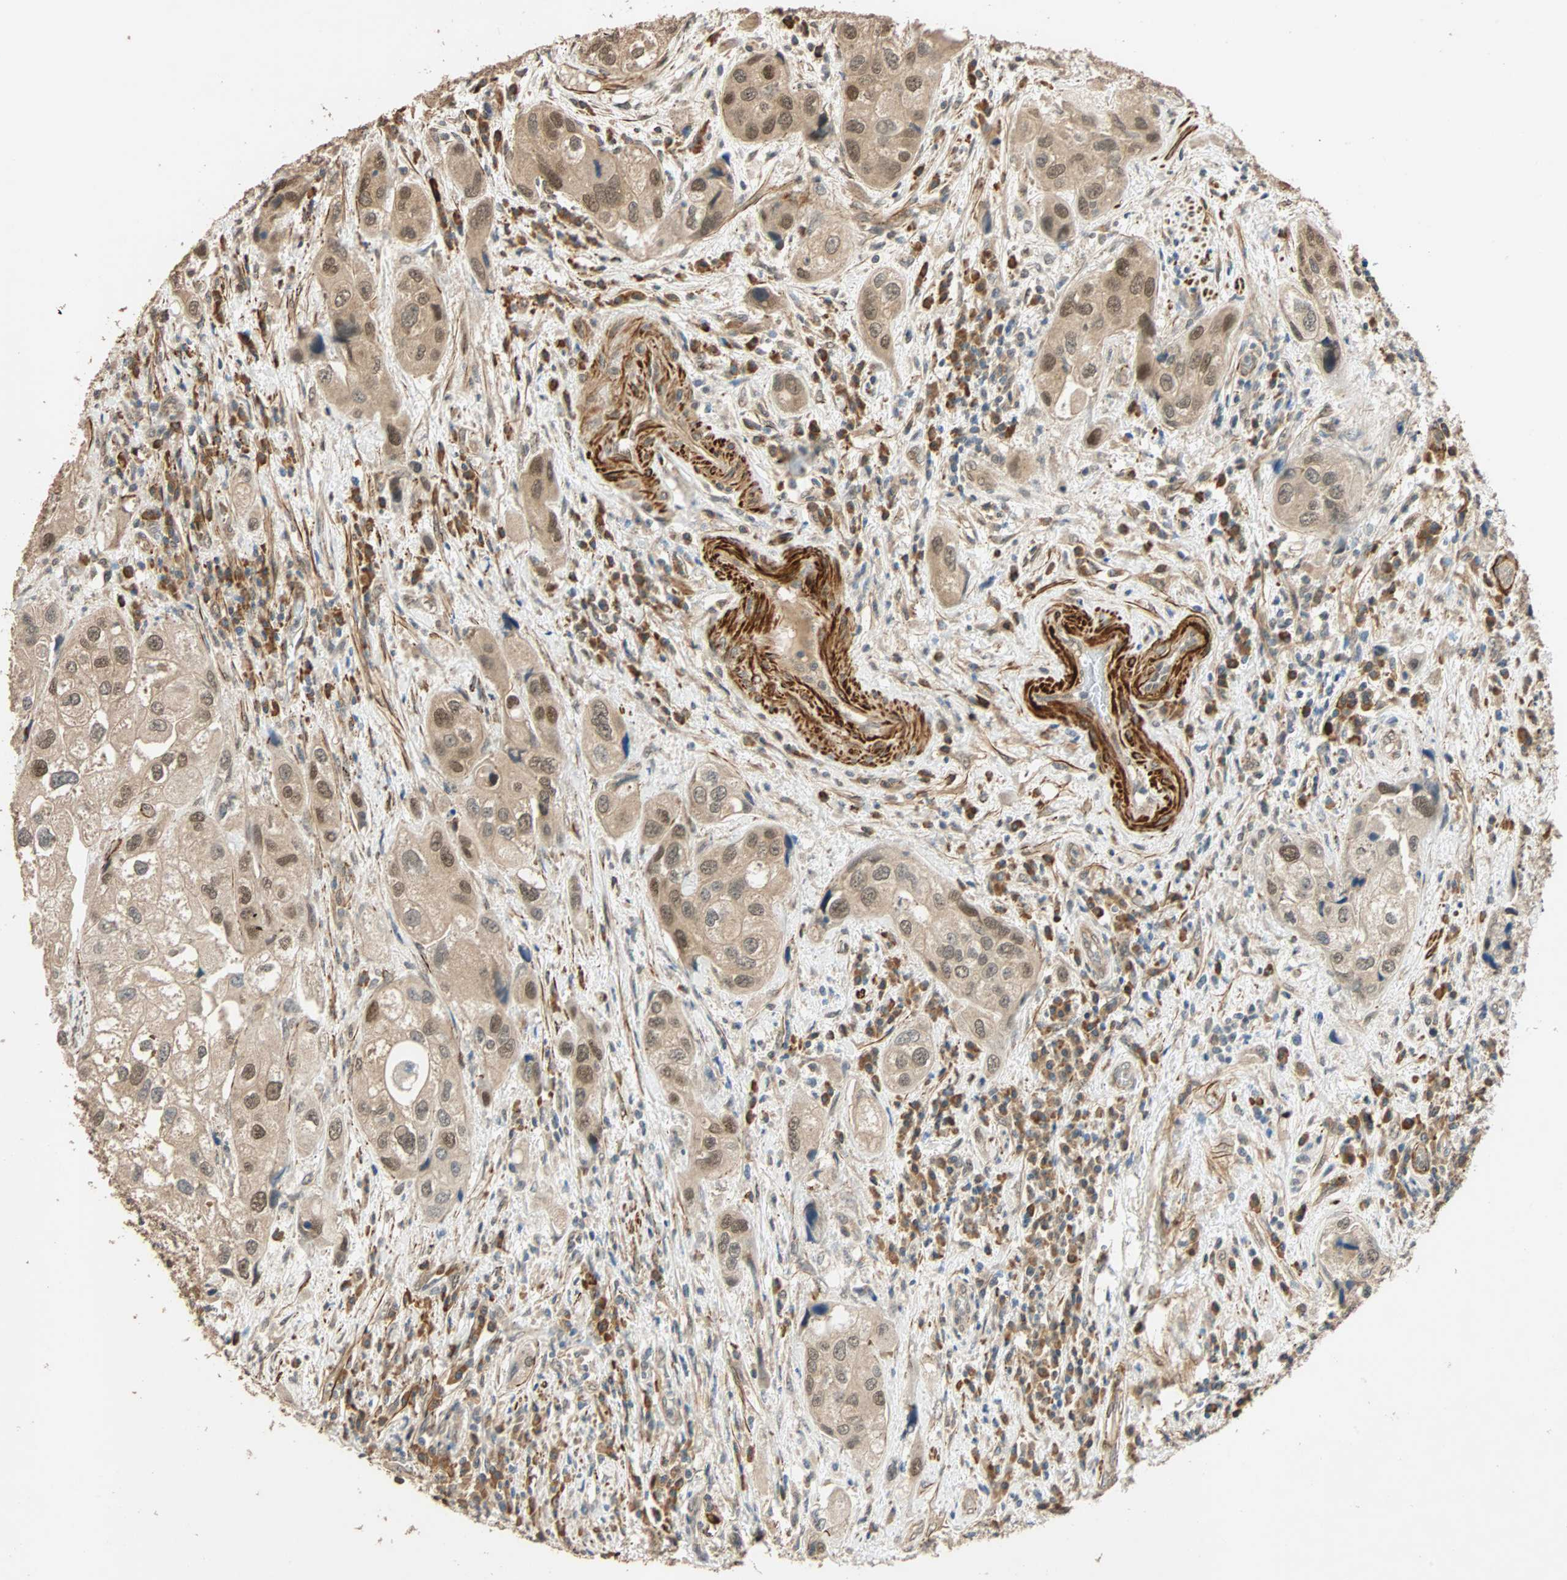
{"staining": {"intensity": "moderate", "quantity": "25%-75%", "location": "nuclear"}, "tissue": "urothelial cancer", "cell_type": "Tumor cells", "image_type": "cancer", "snomed": [{"axis": "morphology", "description": "Urothelial carcinoma, High grade"}, {"axis": "topography", "description": "Urinary bladder"}], "caption": "DAB (3,3'-diaminobenzidine) immunohistochemical staining of human high-grade urothelial carcinoma reveals moderate nuclear protein staining in approximately 25%-75% of tumor cells.", "gene": "QSER1", "patient": {"sex": "female", "age": 64}}